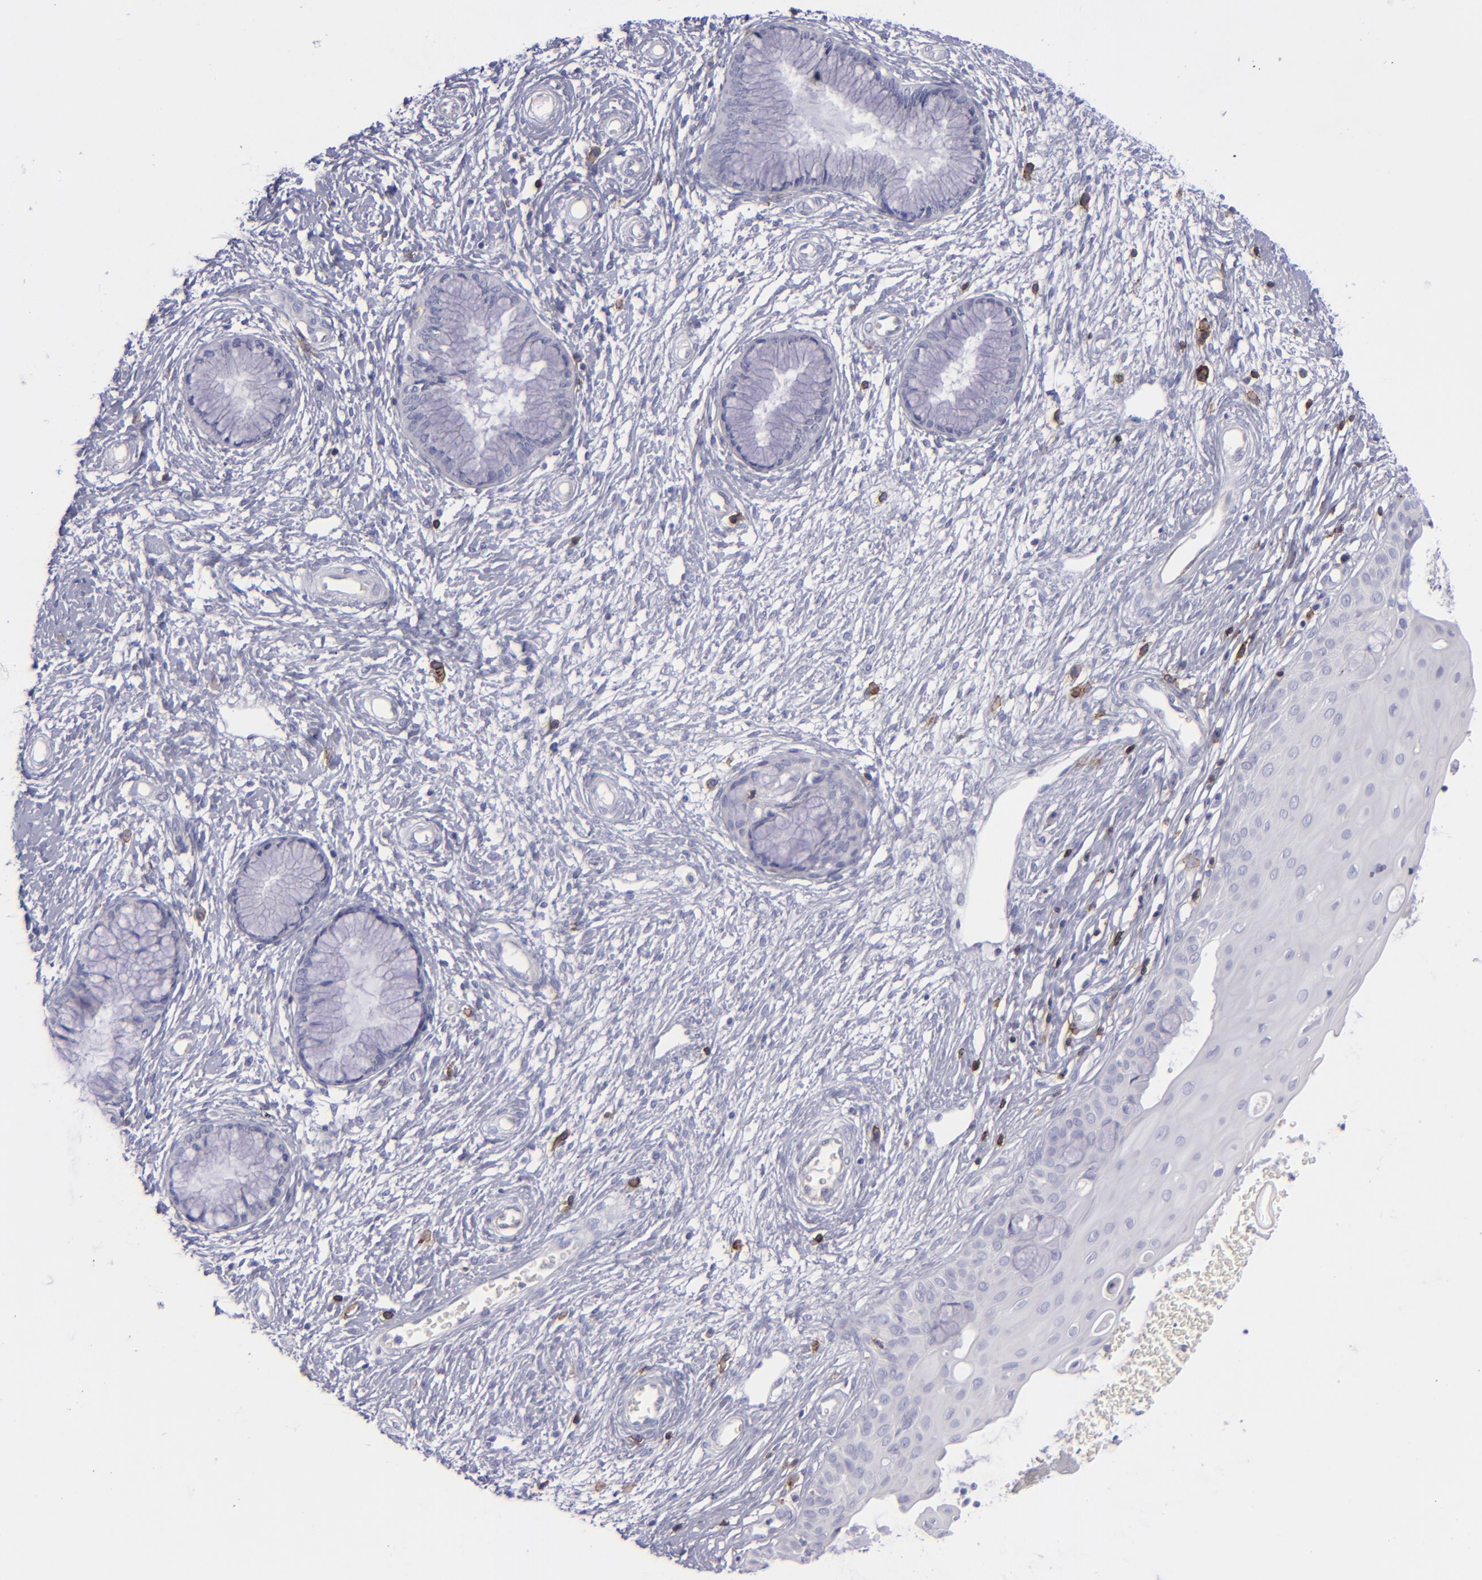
{"staining": {"intensity": "negative", "quantity": "none", "location": "none"}, "tissue": "cervix", "cell_type": "Glandular cells", "image_type": "normal", "snomed": [{"axis": "morphology", "description": "Normal tissue, NOS"}, {"axis": "topography", "description": "Cervix"}], "caption": "An IHC image of benign cervix is shown. There is no staining in glandular cells of cervix. The staining was performed using DAB to visualize the protein expression in brown, while the nuclei were stained in blue with hematoxylin (Magnification: 20x).", "gene": "CD27", "patient": {"sex": "female", "age": 55}}